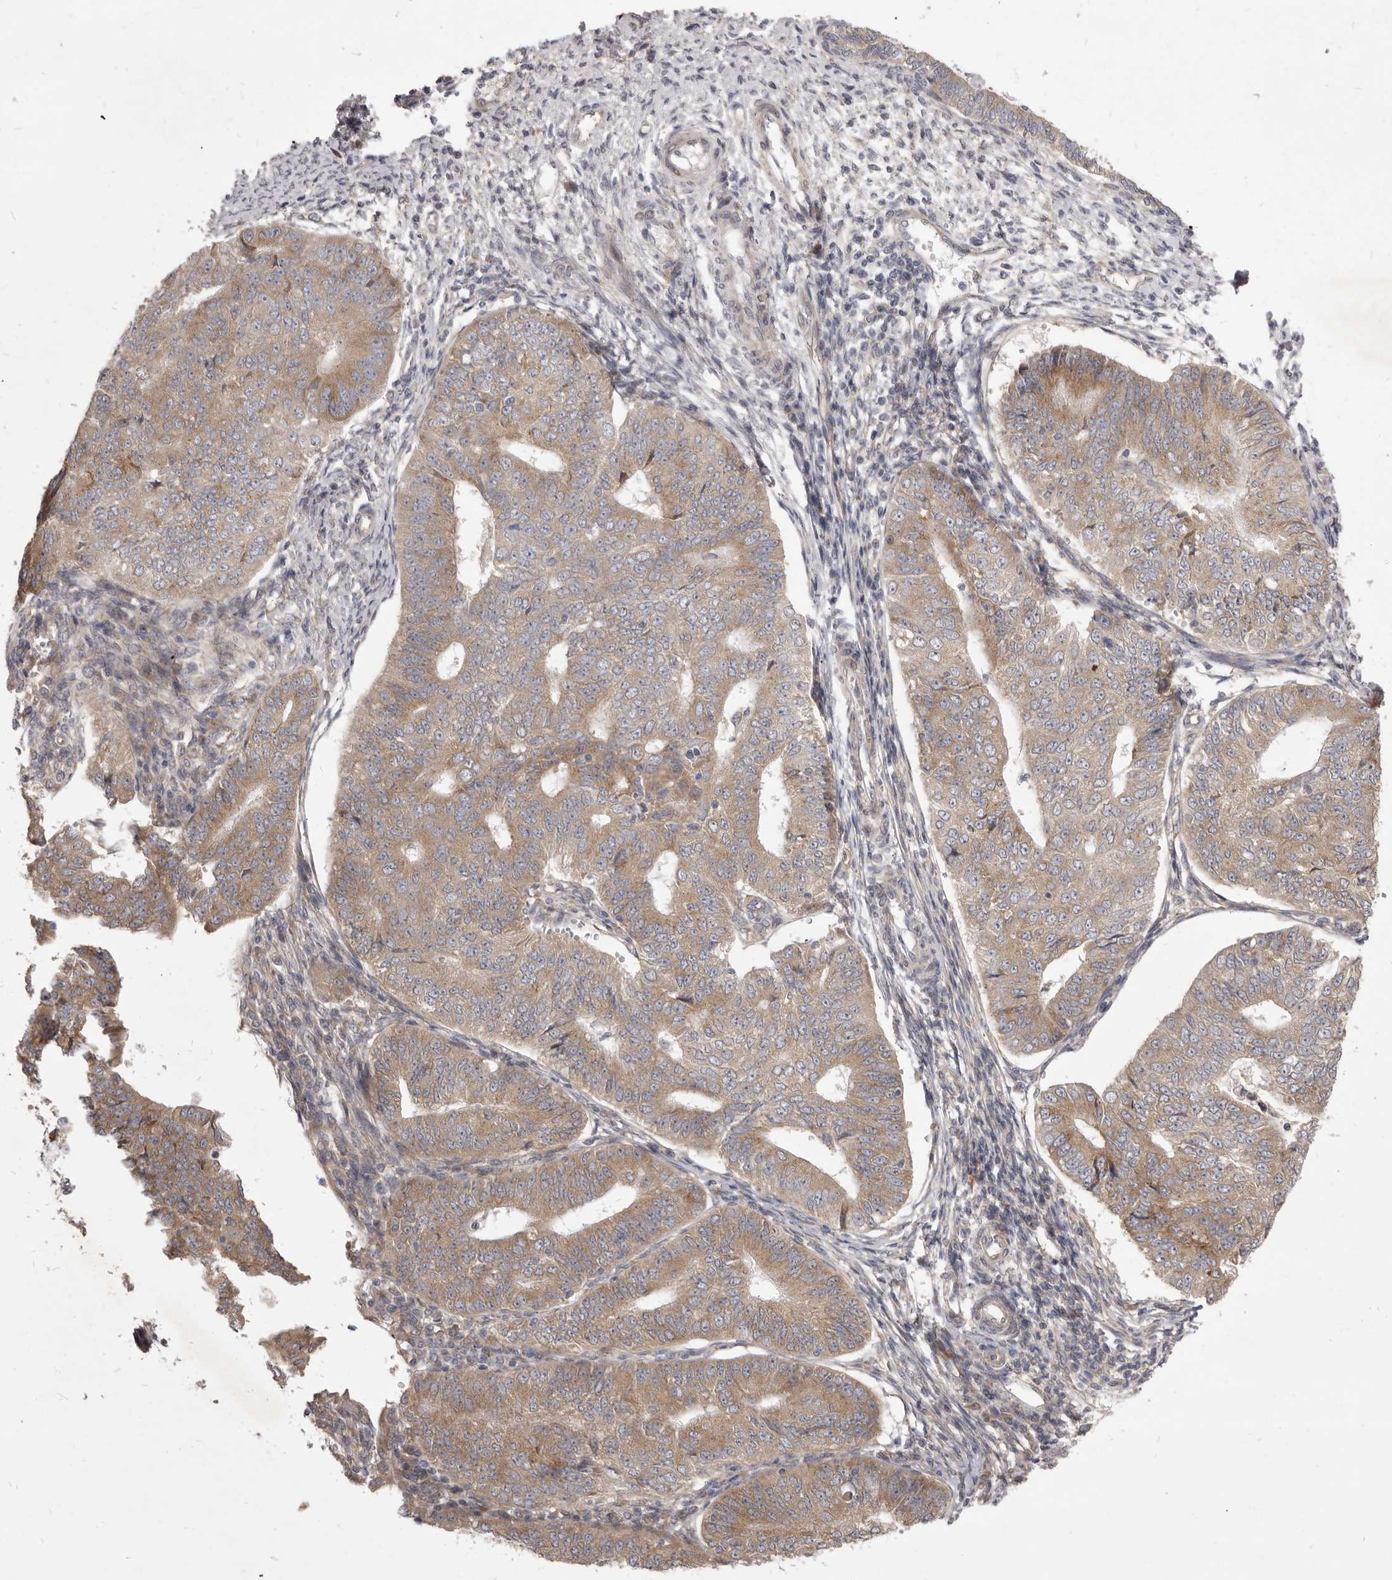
{"staining": {"intensity": "moderate", "quantity": ">75%", "location": "cytoplasmic/membranous"}, "tissue": "endometrial cancer", "cell_type": "Tumor cells", "image_type": "cancer", "snomed": [{"axis": "morphology", "description": "Adenocarcinoma, NOS"}, {"axis": "topography", "description": "Endometrium"}], "caption": "Adenocarcinoma (endometrial) stained for a protein (brown) demonstrates moderate cytoplasmic/membranous positive expression in about >75% of tumor cells.", "gene": "TBC1D8B", "patient": {"sex": "female", "age": 32}}